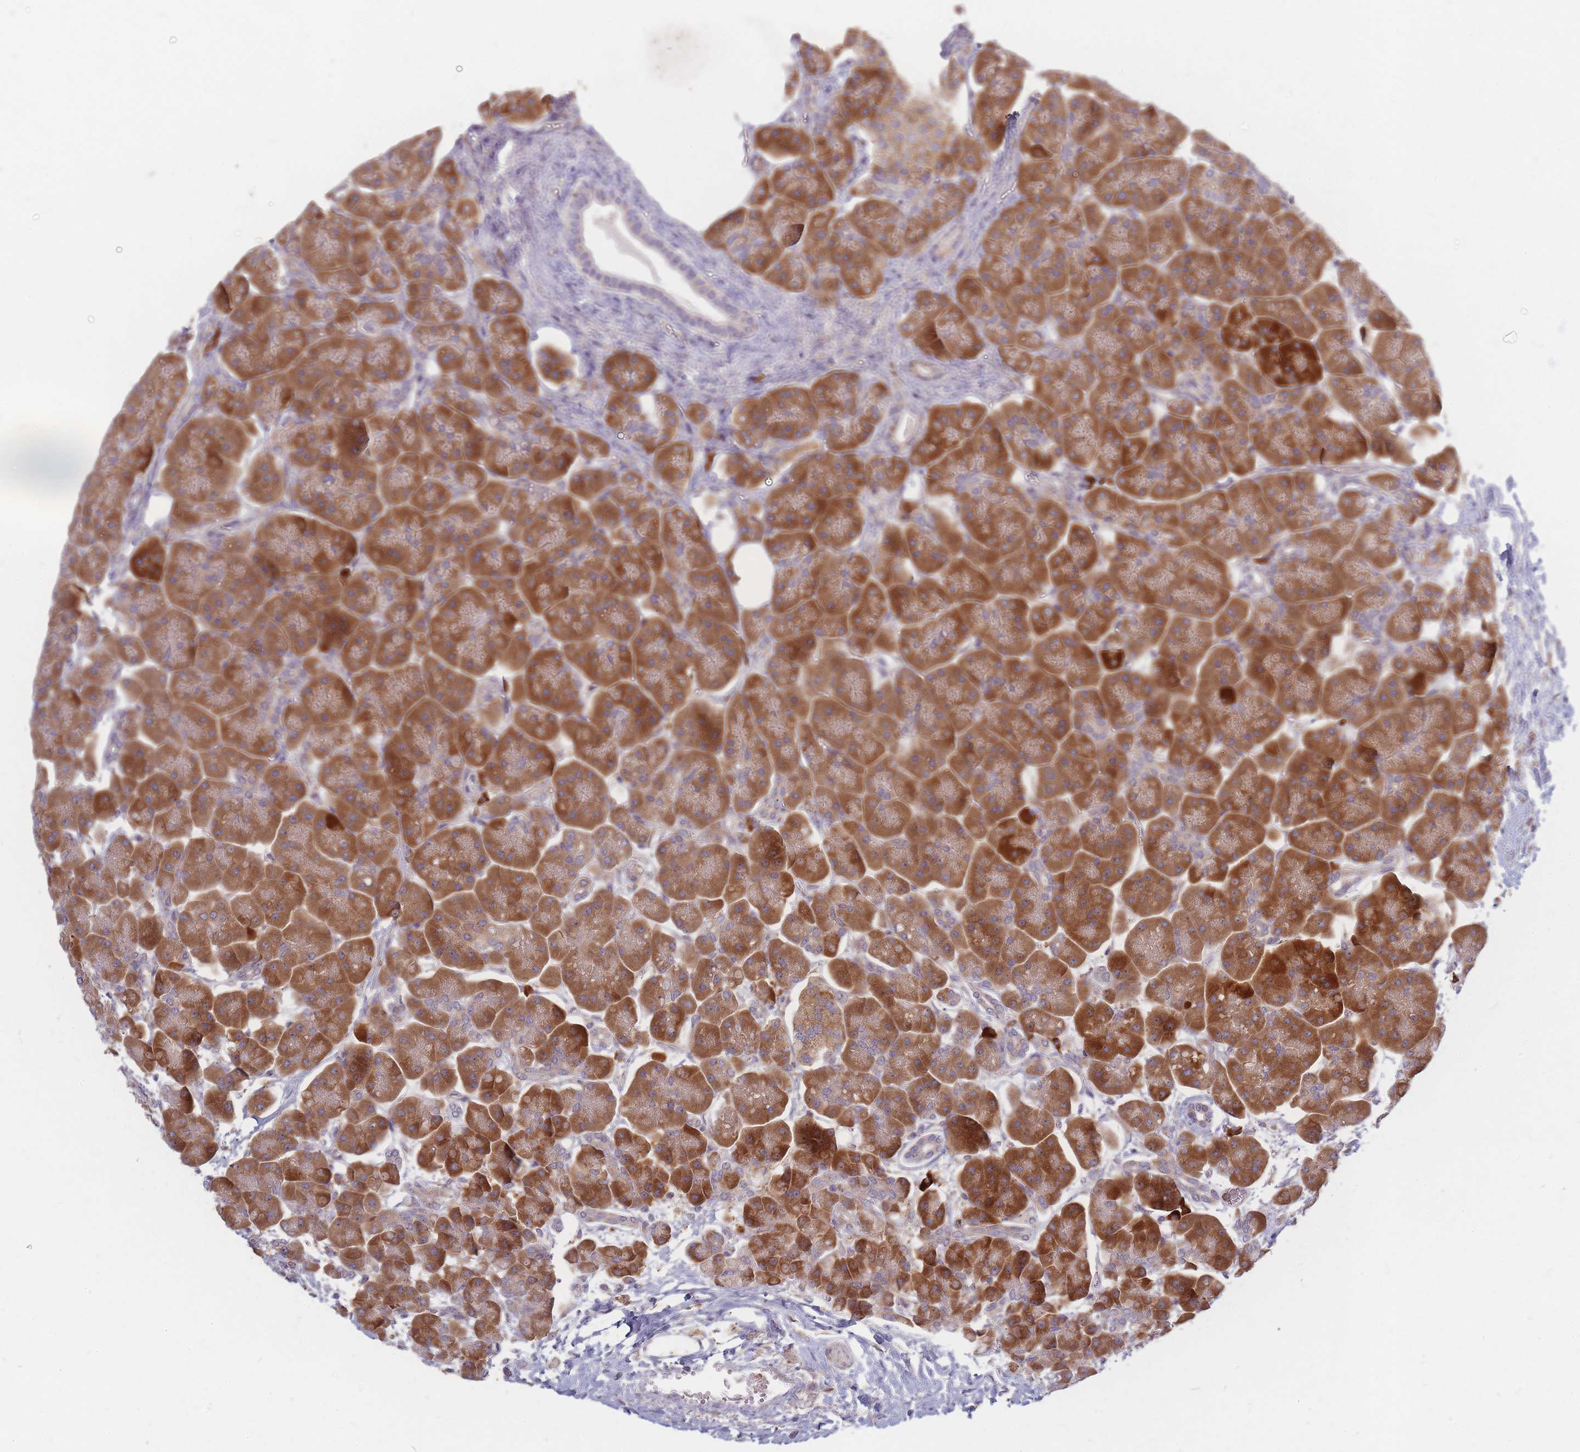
{"staining": {"intensity": "strong", "quantity": ">75%", "location": "cytoplasmic/membranous"}, "tissue": "pancreas", "cell_type": "Exocrine glandular cells", "image_type": "normal", "snomed": [{"axis": "morphology", "description": "Normal tissue, NOS"}, {"axis": "topography", "description": "Pancreas"}], "caption": "Benign pancreas shows strong cytoplasmic/membranous expression in approximately >75% of exocrine glandular cells, visualized by immunohistochemistry.", "gene": "SMIM14", "patient": {"sex": "male", "age": 66}}